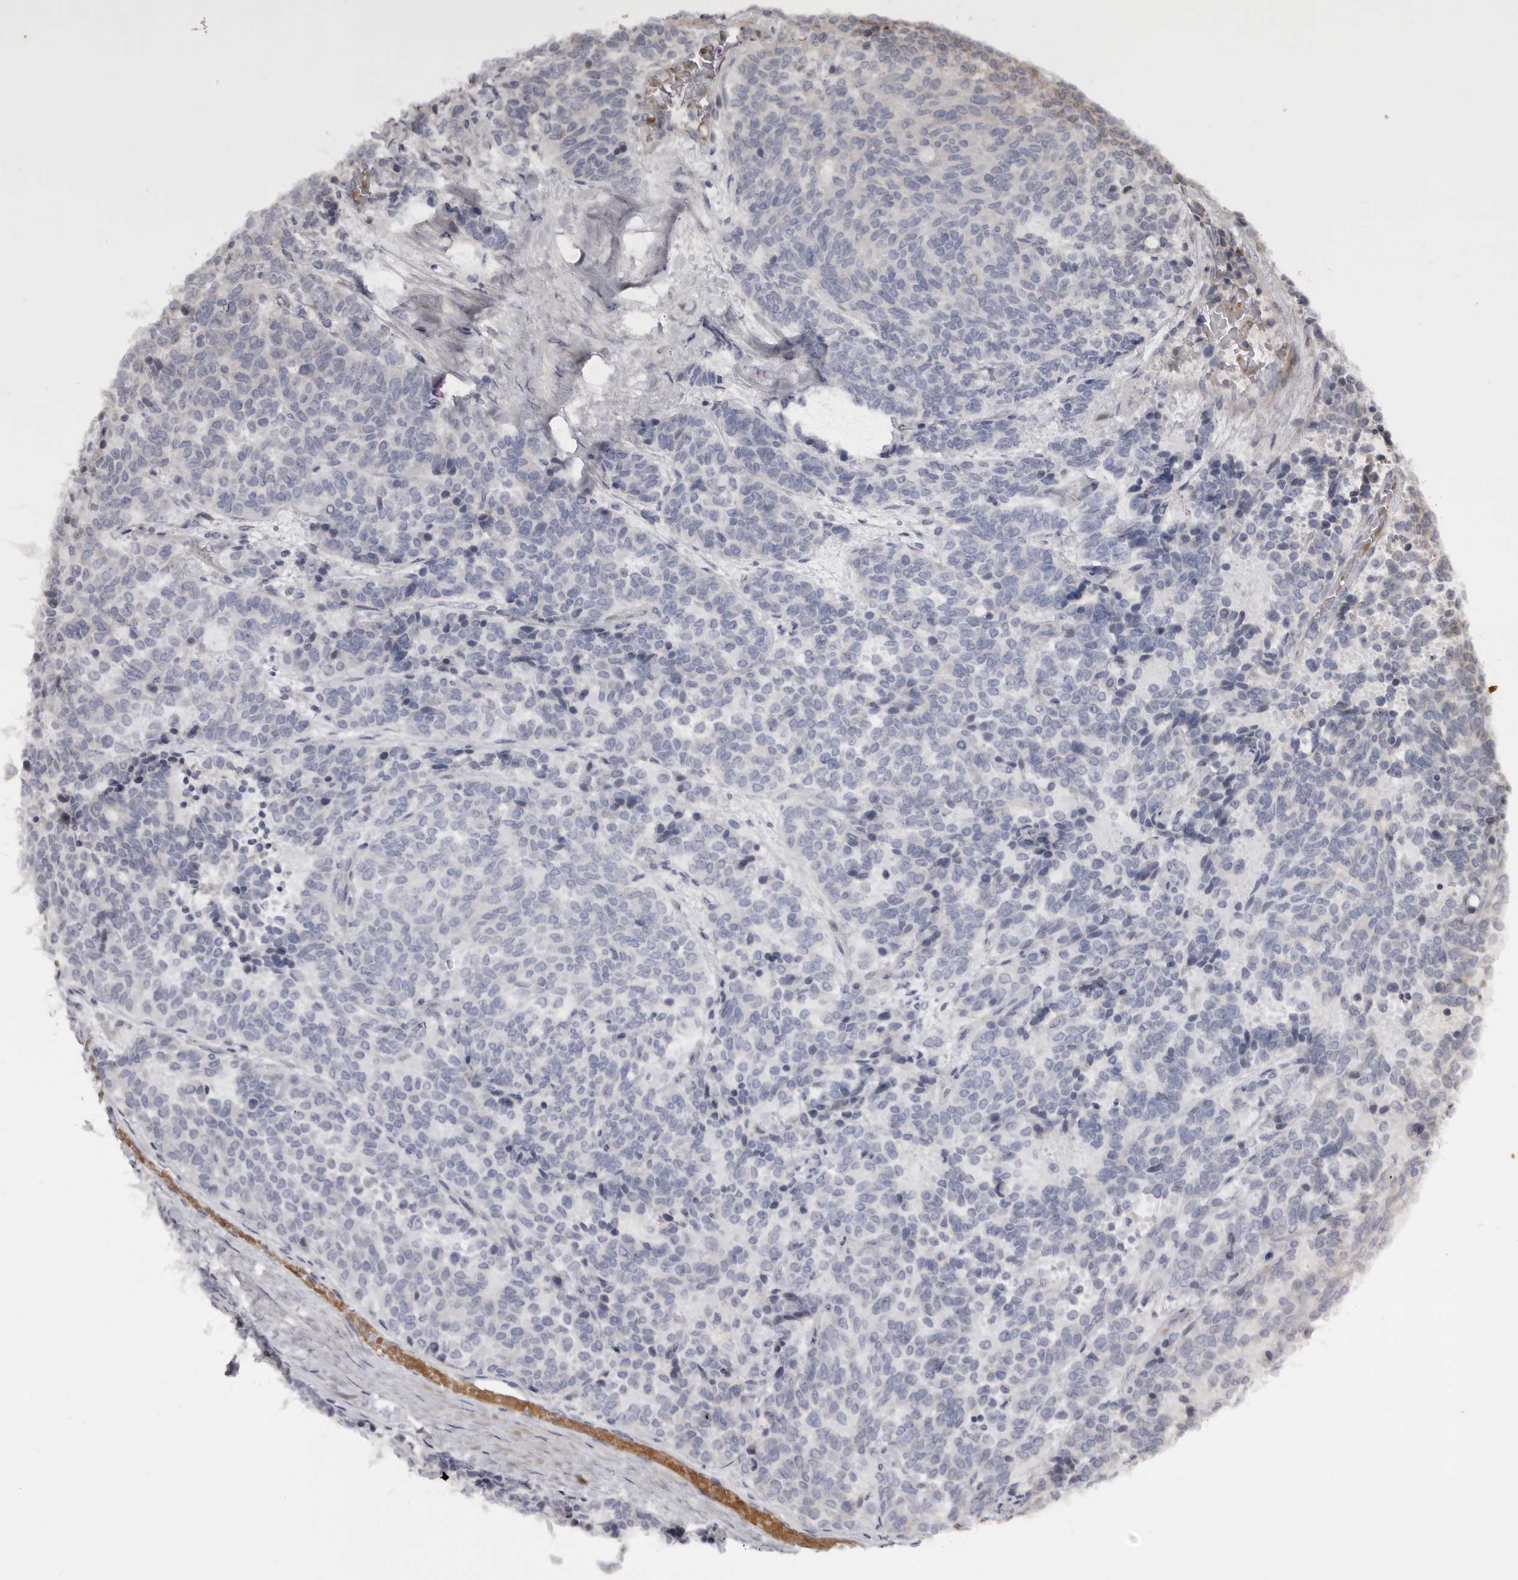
{"staining": {"intensity": "negative", "quantity": "none", "location": "none"}, "tissue": "carcinoid", "cell_type": "Tumor cells", "image_type": "cancer", "snomed": [{"axis": "morphology", "description": "Carcinoid, malignant, NOS"}, {"axis": "topography", "description": "Pancreas"}], "caption": "This is a photomicrograph of immunohistochemistry staining of carcinoid, which shows no expression in tumor cells. (DAB IHC, high magnification).", "gene": "FAS", "patient": {"sex": "female", "age": 54}}